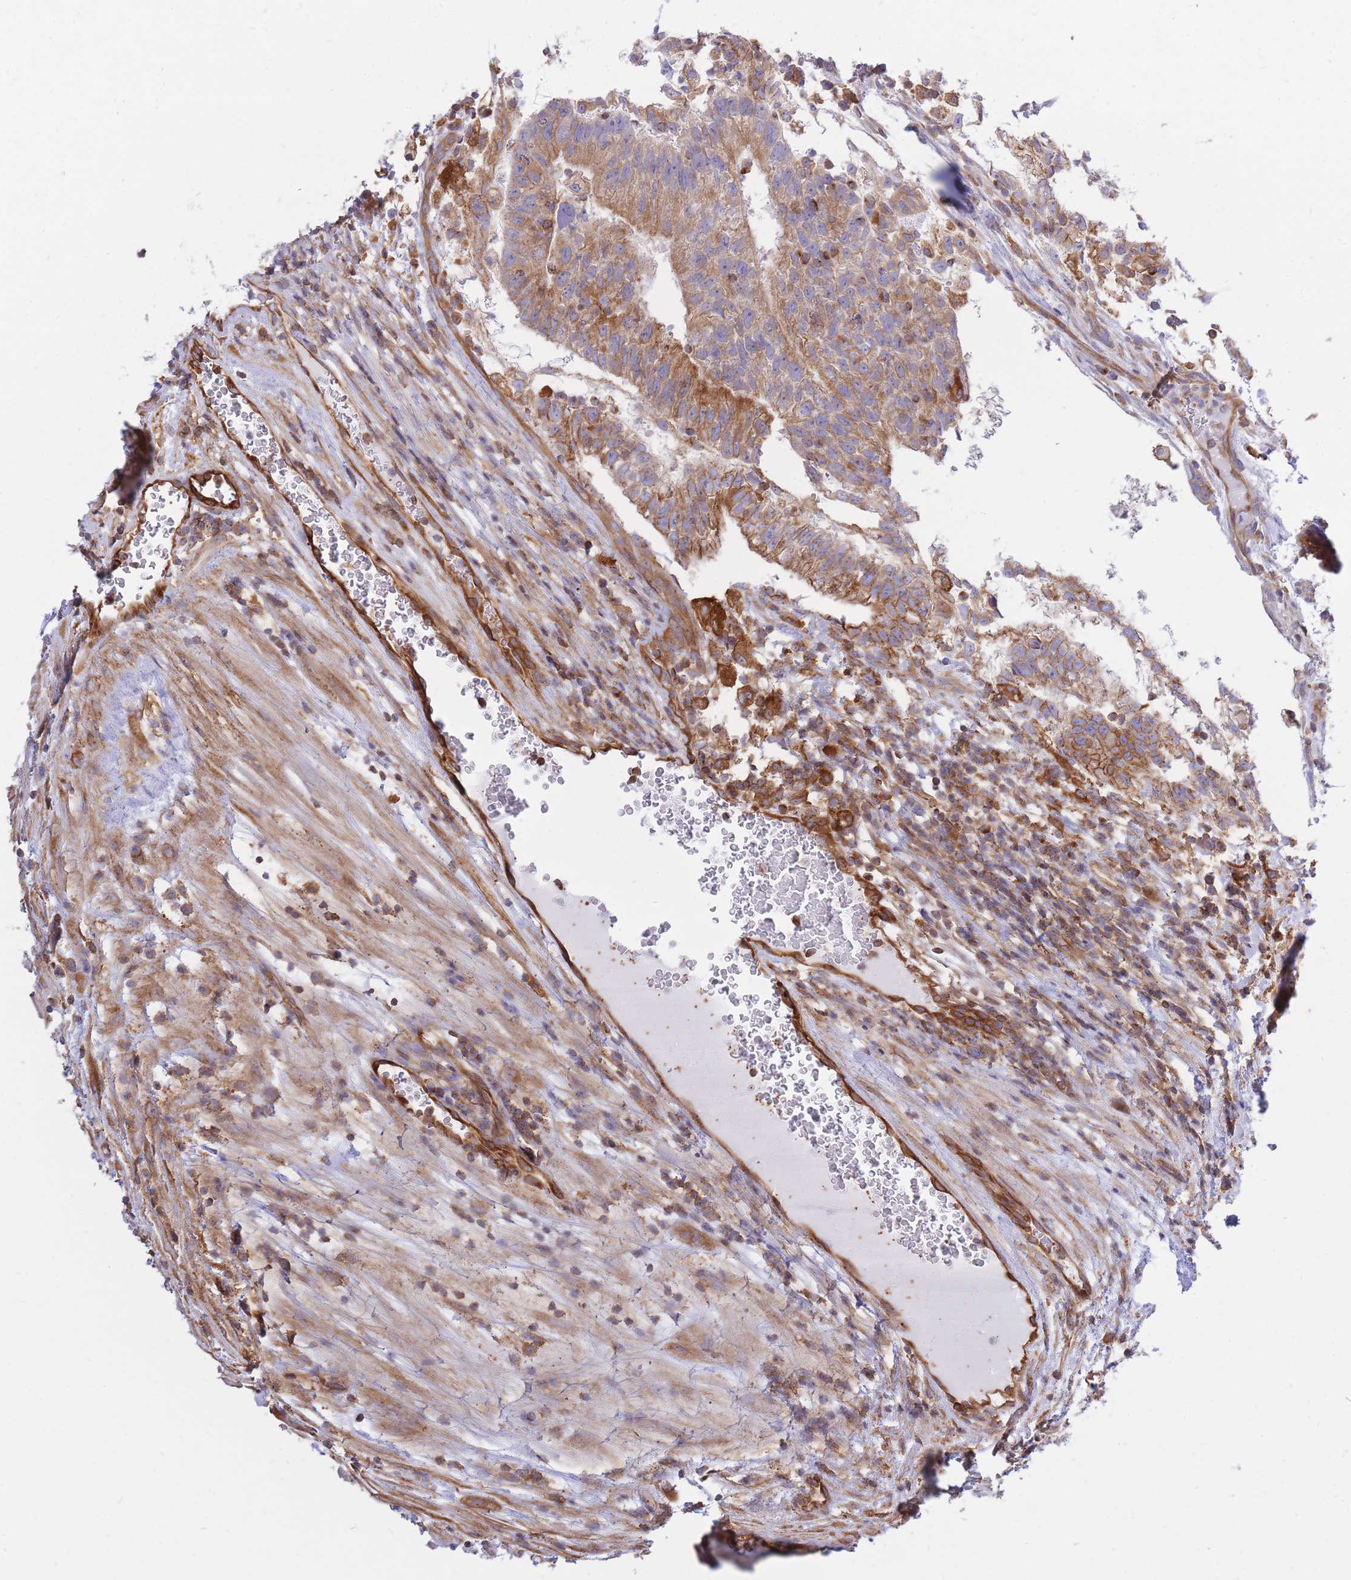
{"staining": {"intensity": "moderate", "quantity": ">75%", "location": "cytoplasmic/membranous"}, "tissue": "testis cancer", "cell_type": "Tumor cells", "image_type": "cancer", "snomed": [{"axis": "morphology", "description": "Normal tissue, NOS"}, {"axis": "morphology", "description": "Carcinoma, Embryonal, NOS"}, {"axis": "topography", "description": "Testis"}], "caption": "Immunohistochemistry micrograph of neoplastic tissue: testis cancer (embryonal carcinoma) stained using immunohistochemistry shows medium levels of moderate protein expression localized specifically in the cytoplasmic/membranous of tumor cells, appearing as a cytoplasmic/membranous brown color.", "gene": "REM1", "patient": {"sex": "male", "age": 32}}